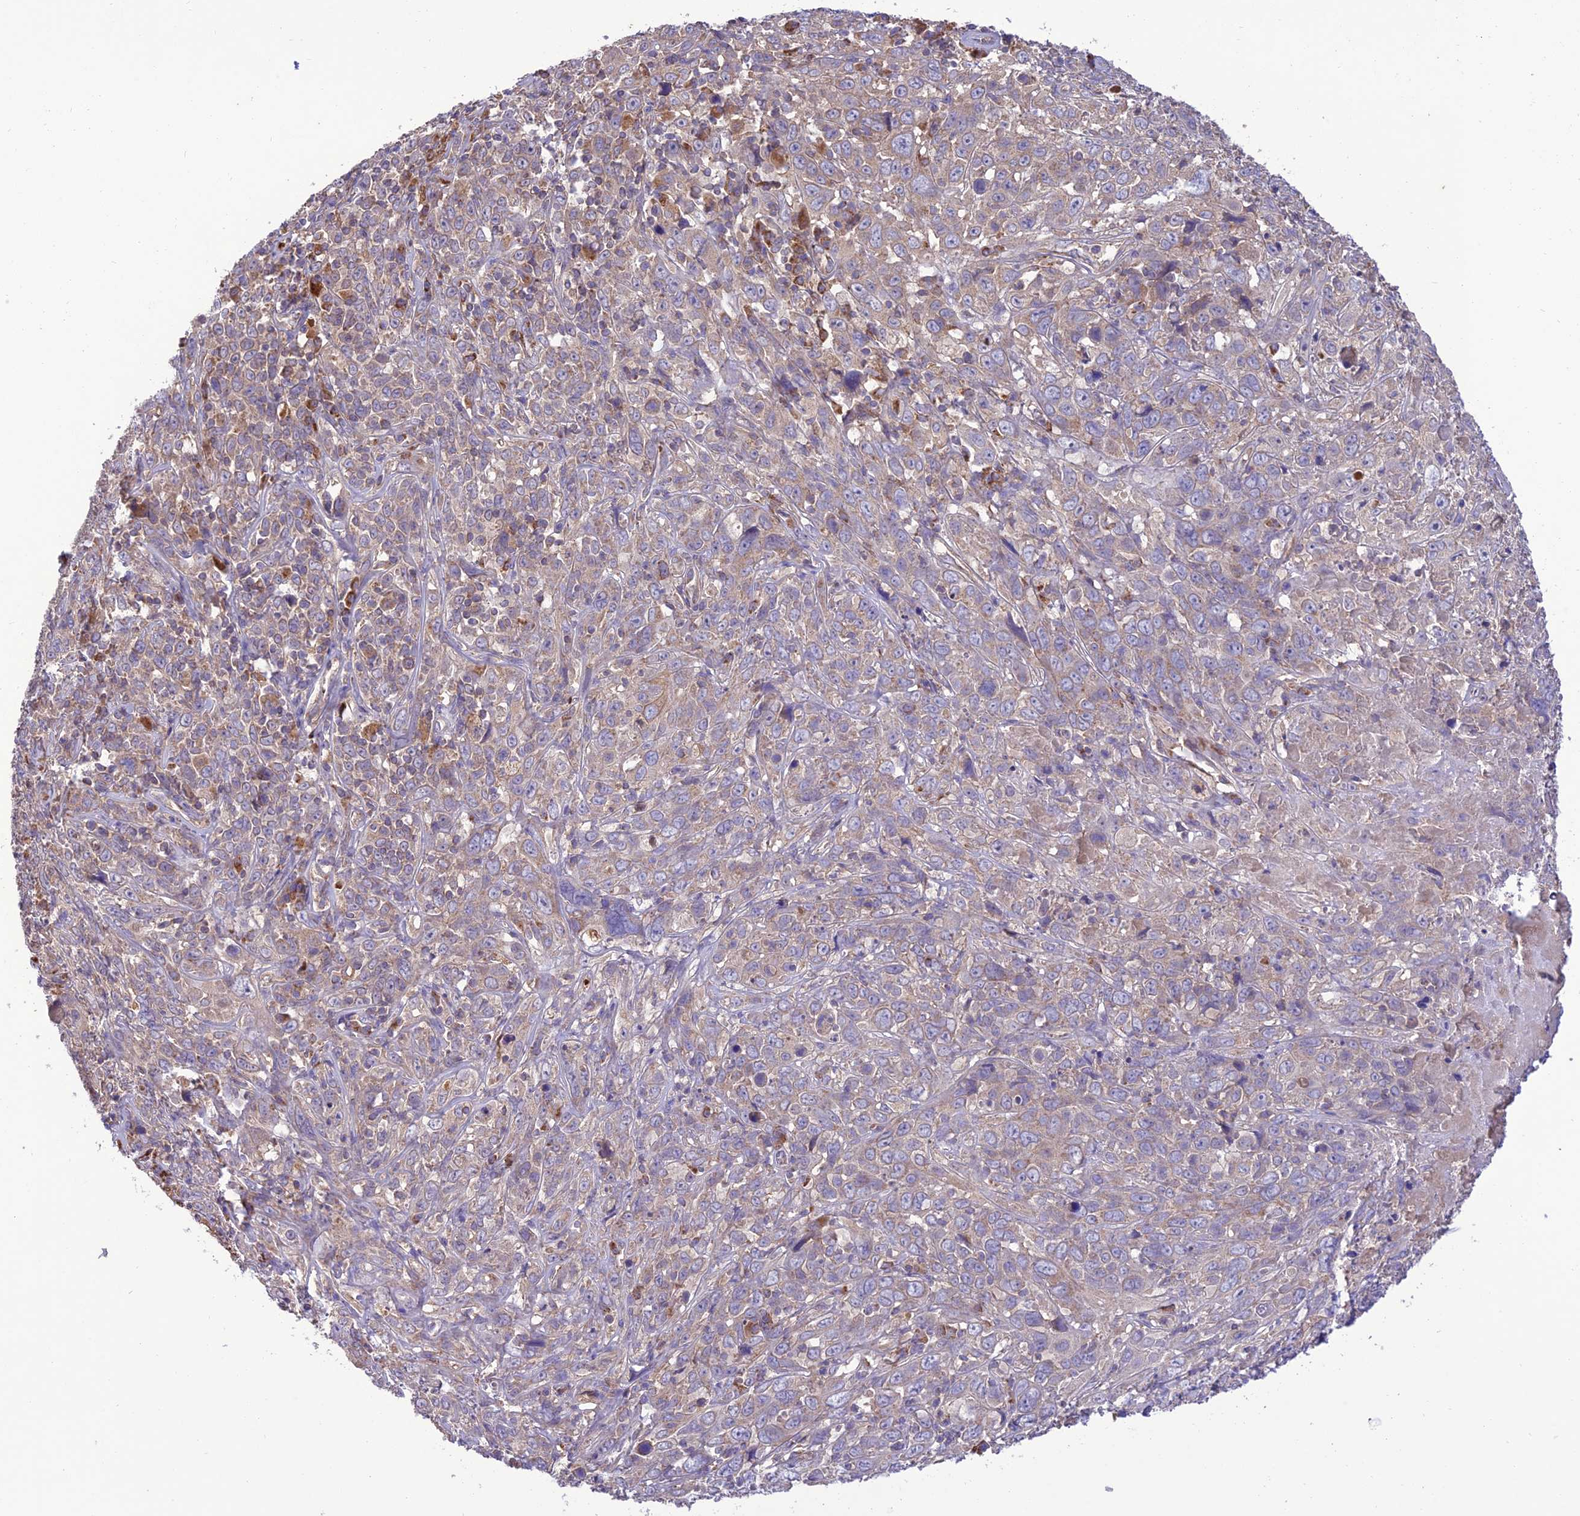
{"staining": {"intensity": "weak", "quantity": "<25%", "location": "cytoplasmic/membranous"}, "tissue": "cervical cancer", "cell_type": "Tumor cells", "image_type": "cancer", "snomed": [{"axis": "morphology", "description": "Squamous cell carcinoma, NOS"}, {"axis": "topography", "description": "Cervix"}], "caption": "Immunohistochemistry (IHC) histopathology image of squamous cell carcinoma (cervical) stained for a protein (brown), which reveals no positivity in tumor cells.", "gene": "NDUFAF1", "patient": {"sex": "female", "age": 46}}